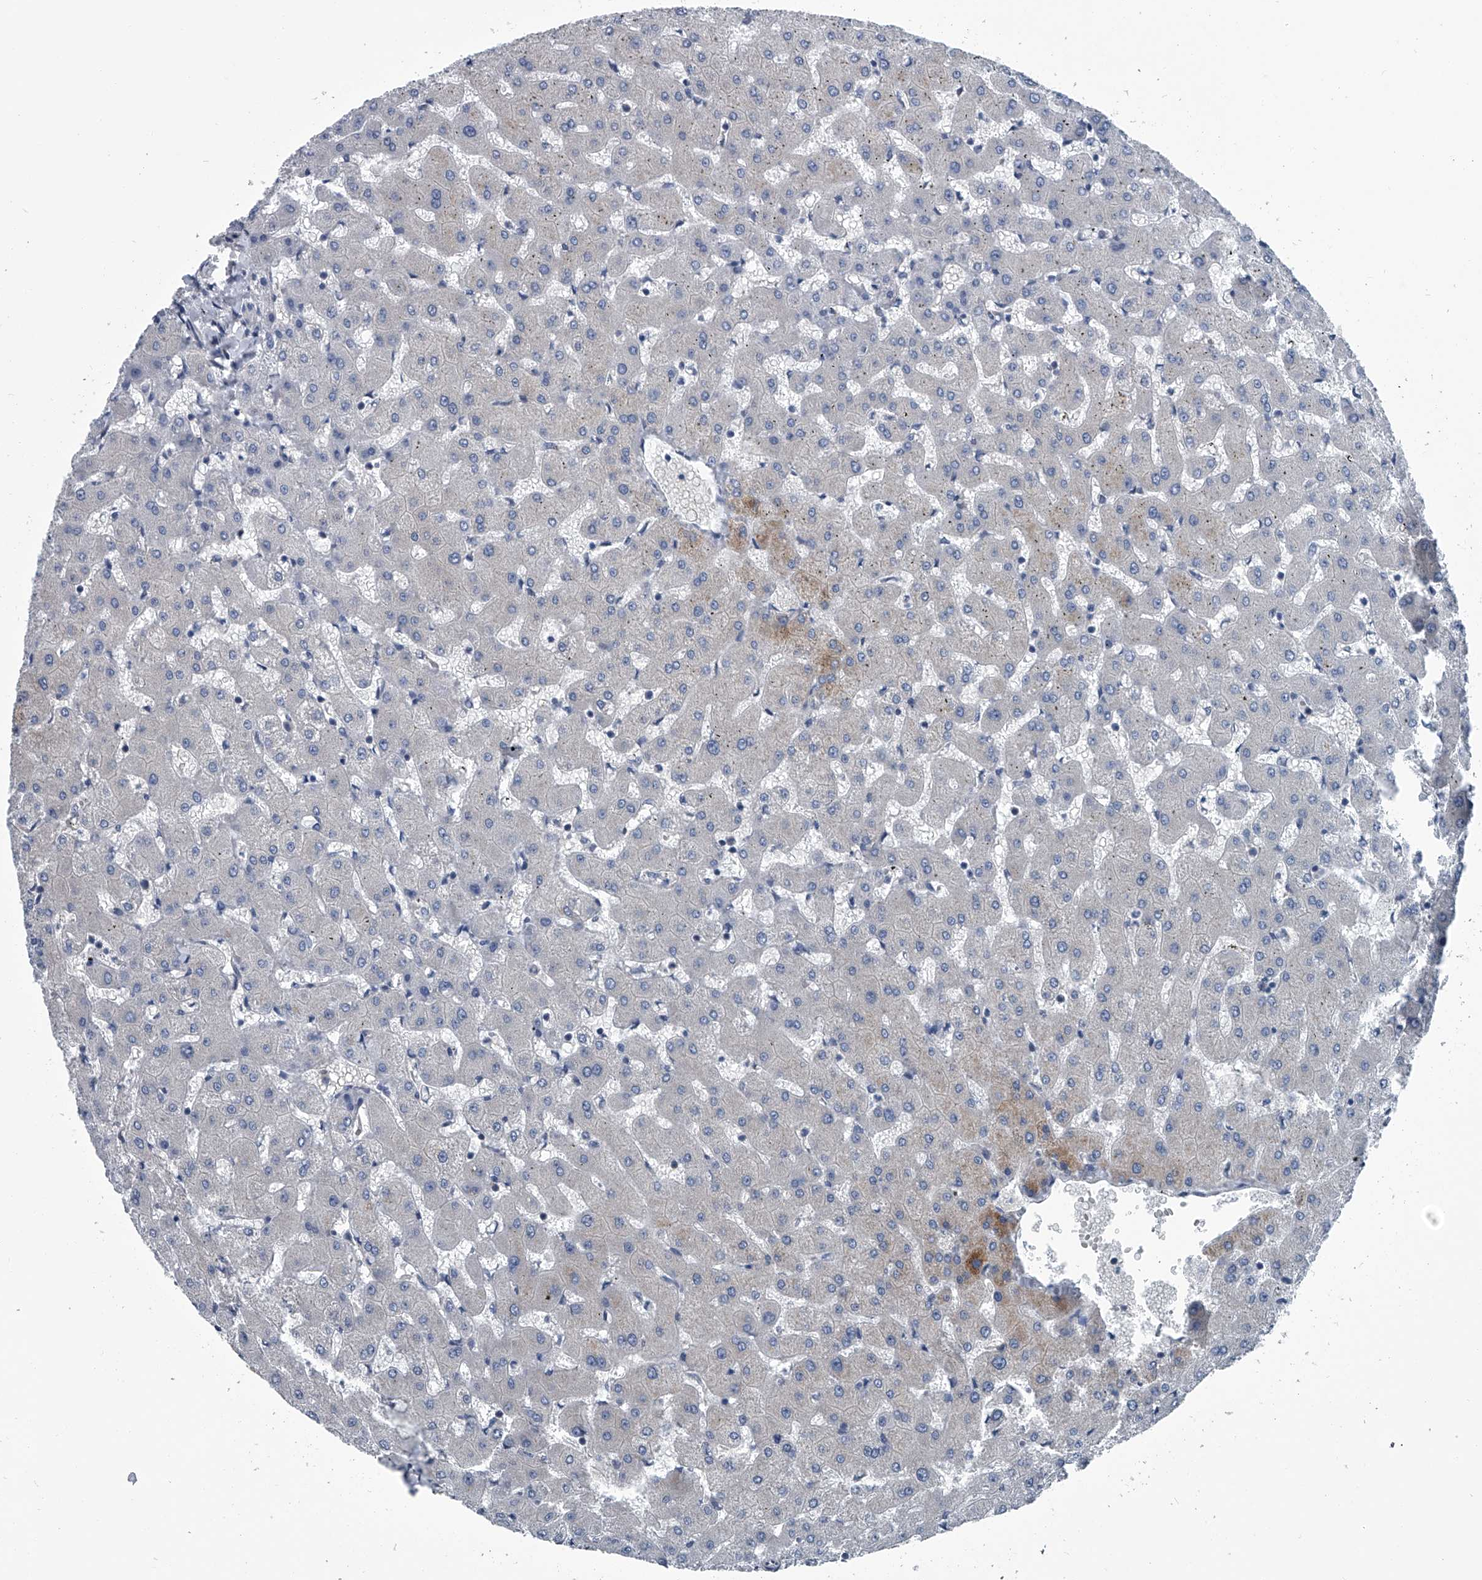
{"staining": {"intensity": "negative", "quantity": "none", "location": "none"}, "tissue": "liver", "cell_type": "Cholangiocytes", "image_type": "normal", "snomed": [{"axis": "morphology", "description": "Normal tissue, NOS"}, {"axis": "topography", "description": "Liver"}], "caption": "Histopathology image shows no significant protein expression in cholangiocytes of normal liver. (Stains: DAB immunohistochemistry (IHC) with hematoxylin counter stain, Microscopy: brightfield microscopy at high magnification).", "gene": "PPP2R5D", "patient": {"sex": "female", "age": 63}}